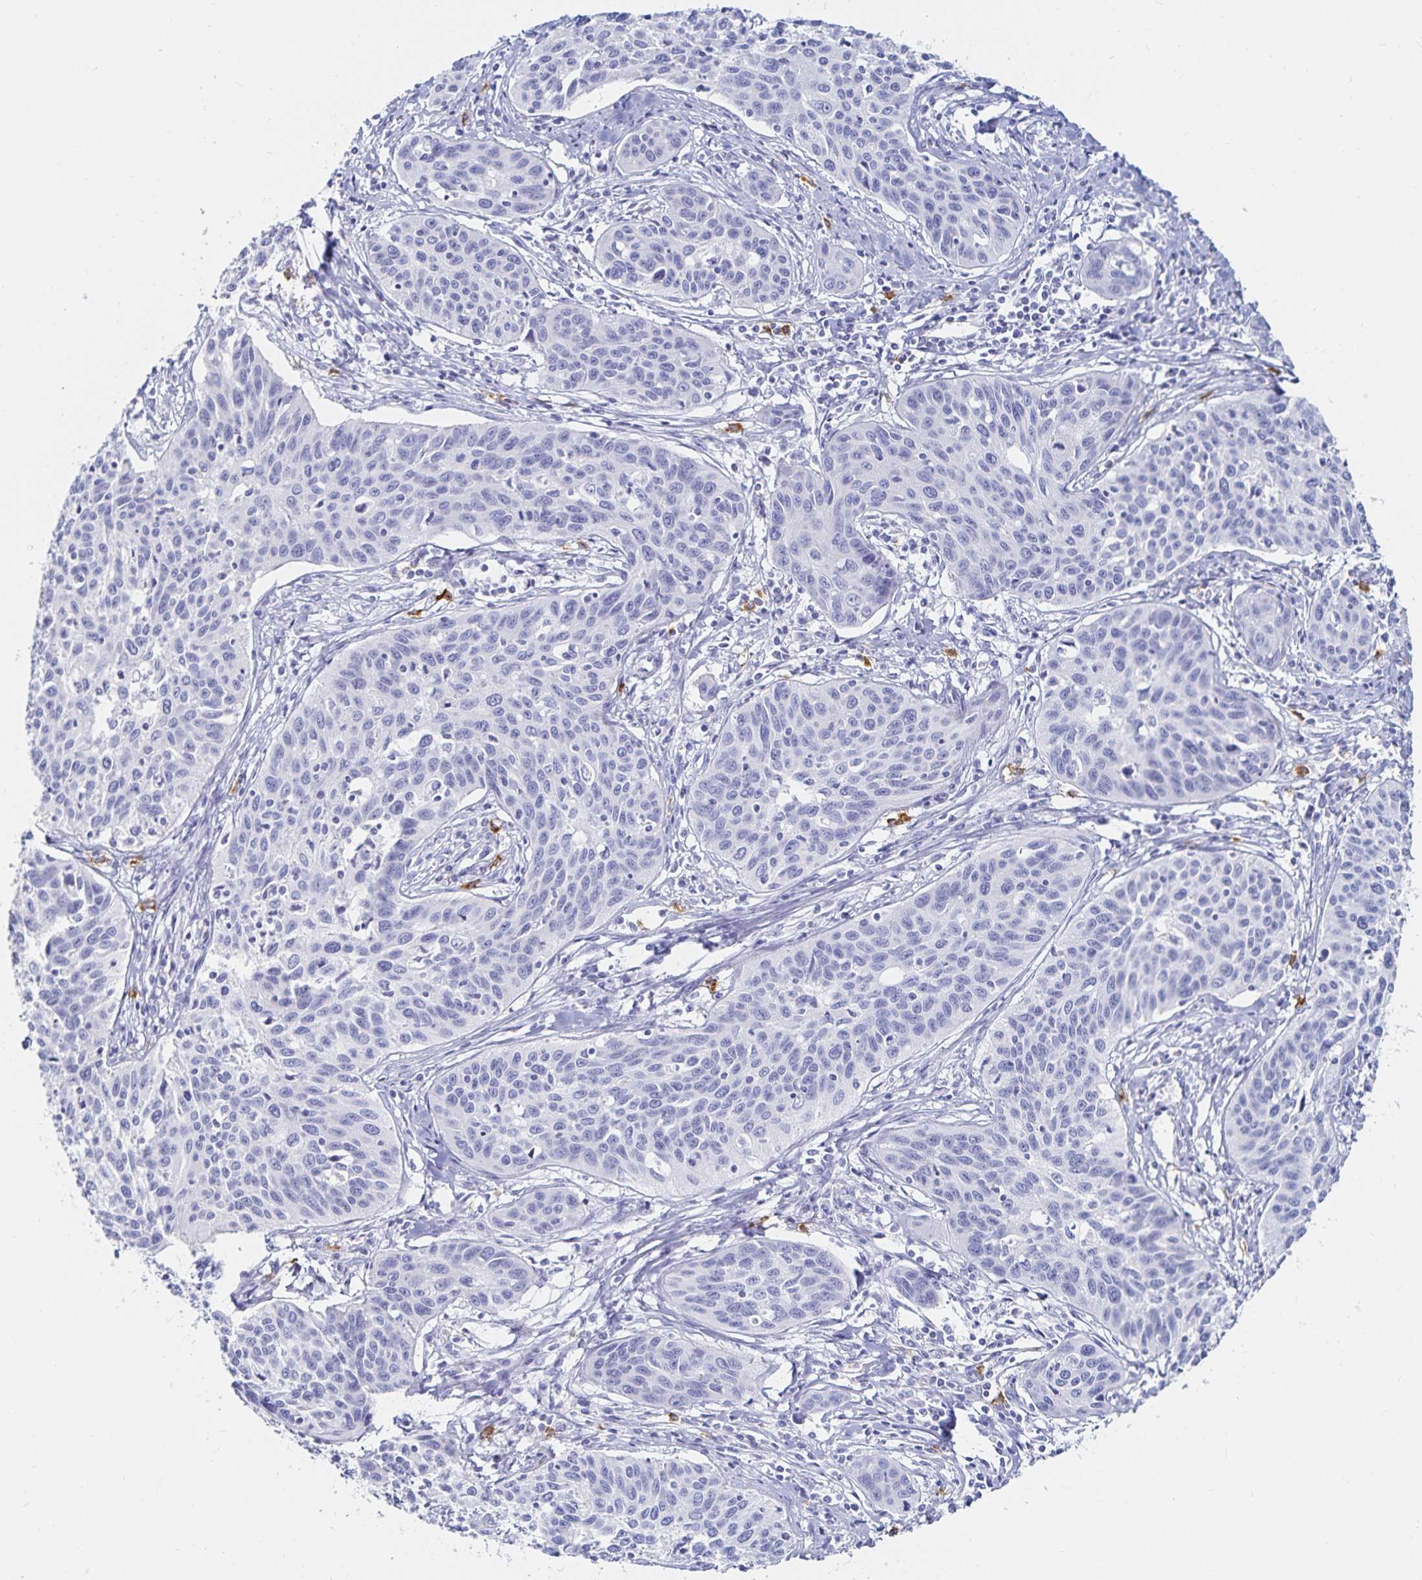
{"staining": {"intensity": "negative", "quantity": "none", "location": "none"}, "tissue": "cervical cancer", "cell_type": "Tumor cells", "image_type": "cancer", "snomed": [{"axis": "morphology", "description": "Squamous cell carcinoma, NOS"}, {"axis": "topography", "description": "Cervix"}], "caption": "Histopathology image shows no protein positivity in tumor cells of cervical squamous cell carcinoma tissue.", "gene": "TNIP1", "patient": {"sex": "female", "age": 31}}